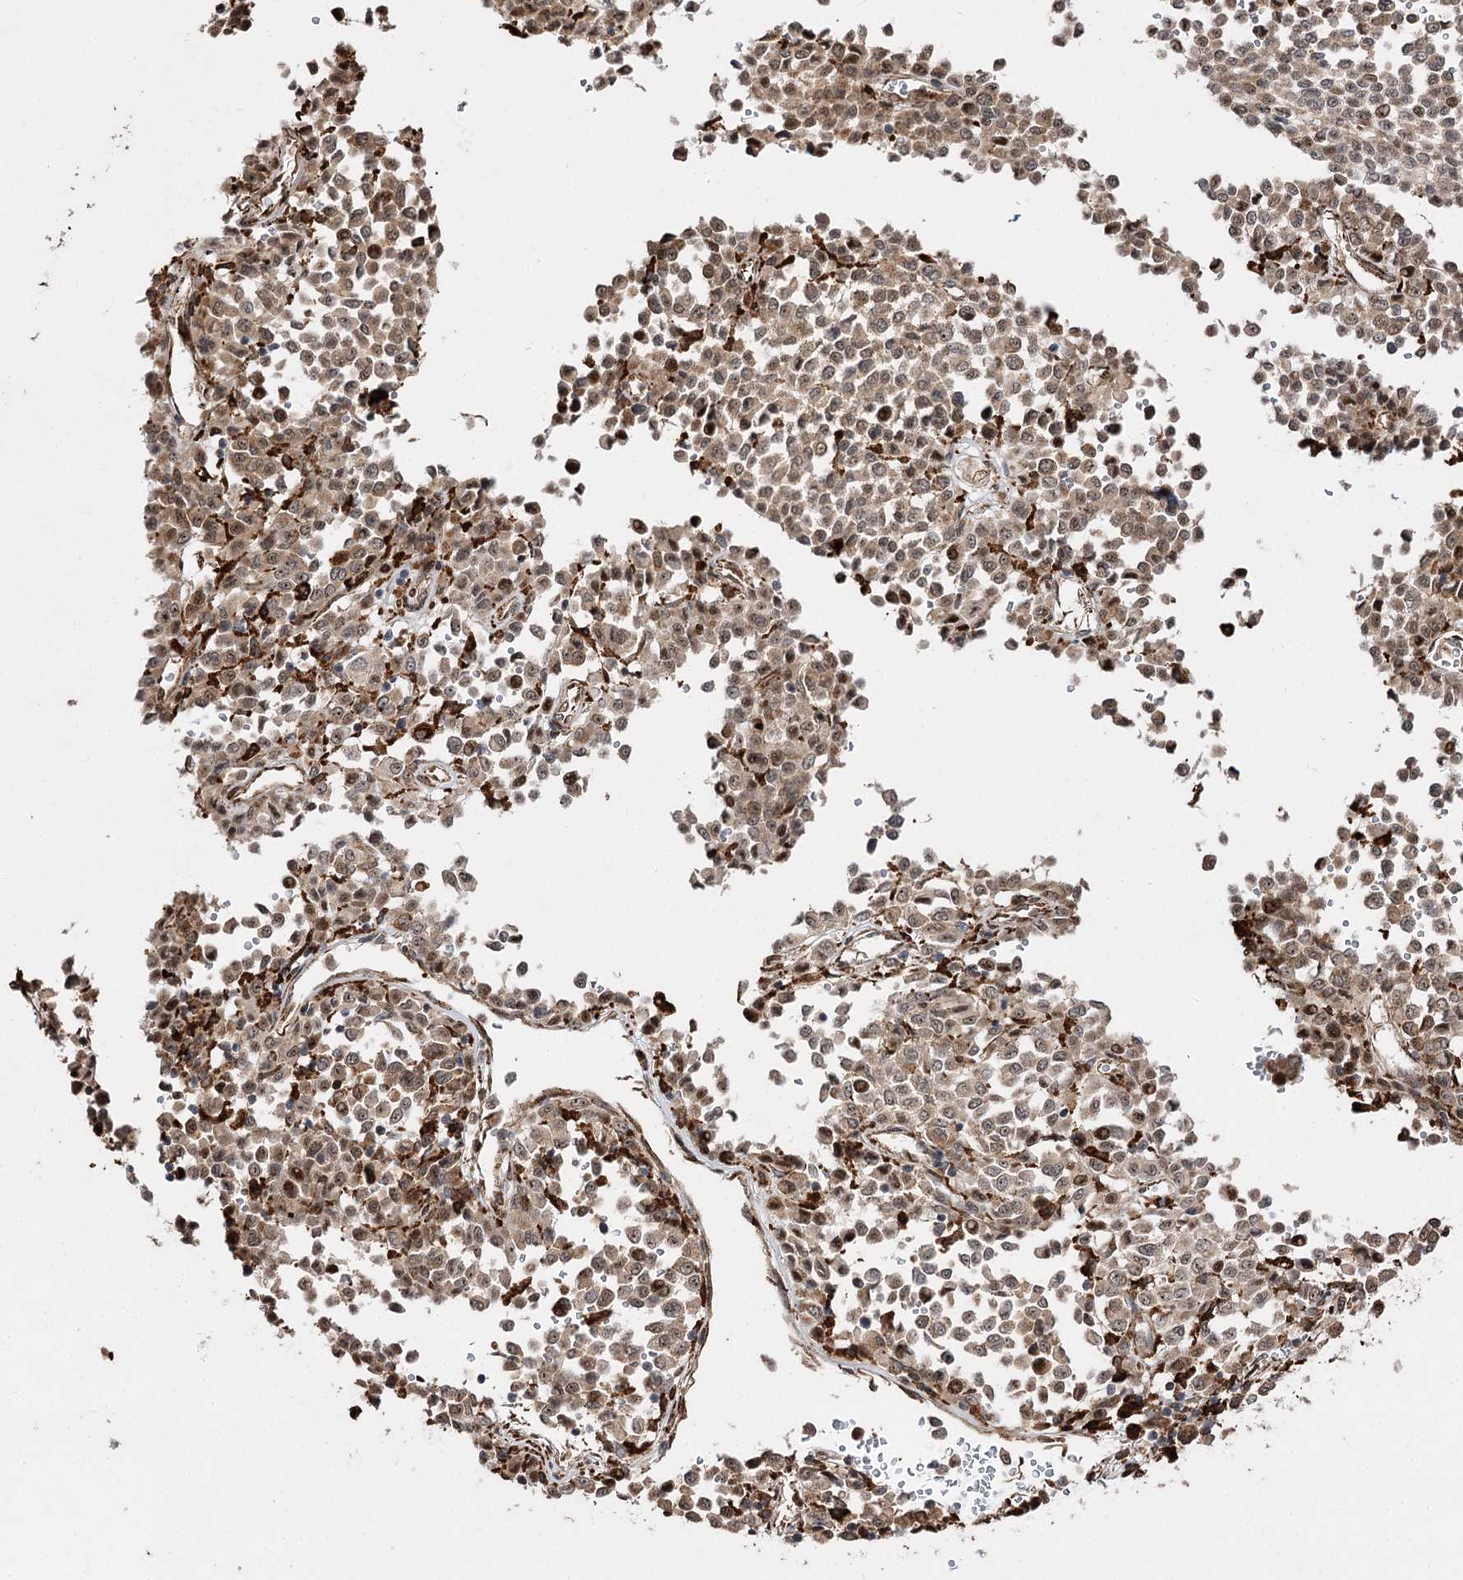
{"staining": {"intensity": "weak", "quantity": ">75%", "location": "cytoplasmic/membranous,nuclear"}, "tissue": "melanoma", "cell_type": "Tumor cells", "image_type": "cancer", "snomed": [{"axis": "morphology", "description": "Malignant melanoma, Metastatic site"}, {"axis": "topography", "description": "Pancreas"}], "caption": "This micrograph reveals malignant melanoma (metastatic site) stained with immunohistochemistry to label a protein in brown. The cytoplasmic/membranous and nuclear of tumor cells show weak positivity for the protein. Nuclei are counter-stained blue.", "gene": "FANCL", "patient": {"sex": "female", "age": 30}}